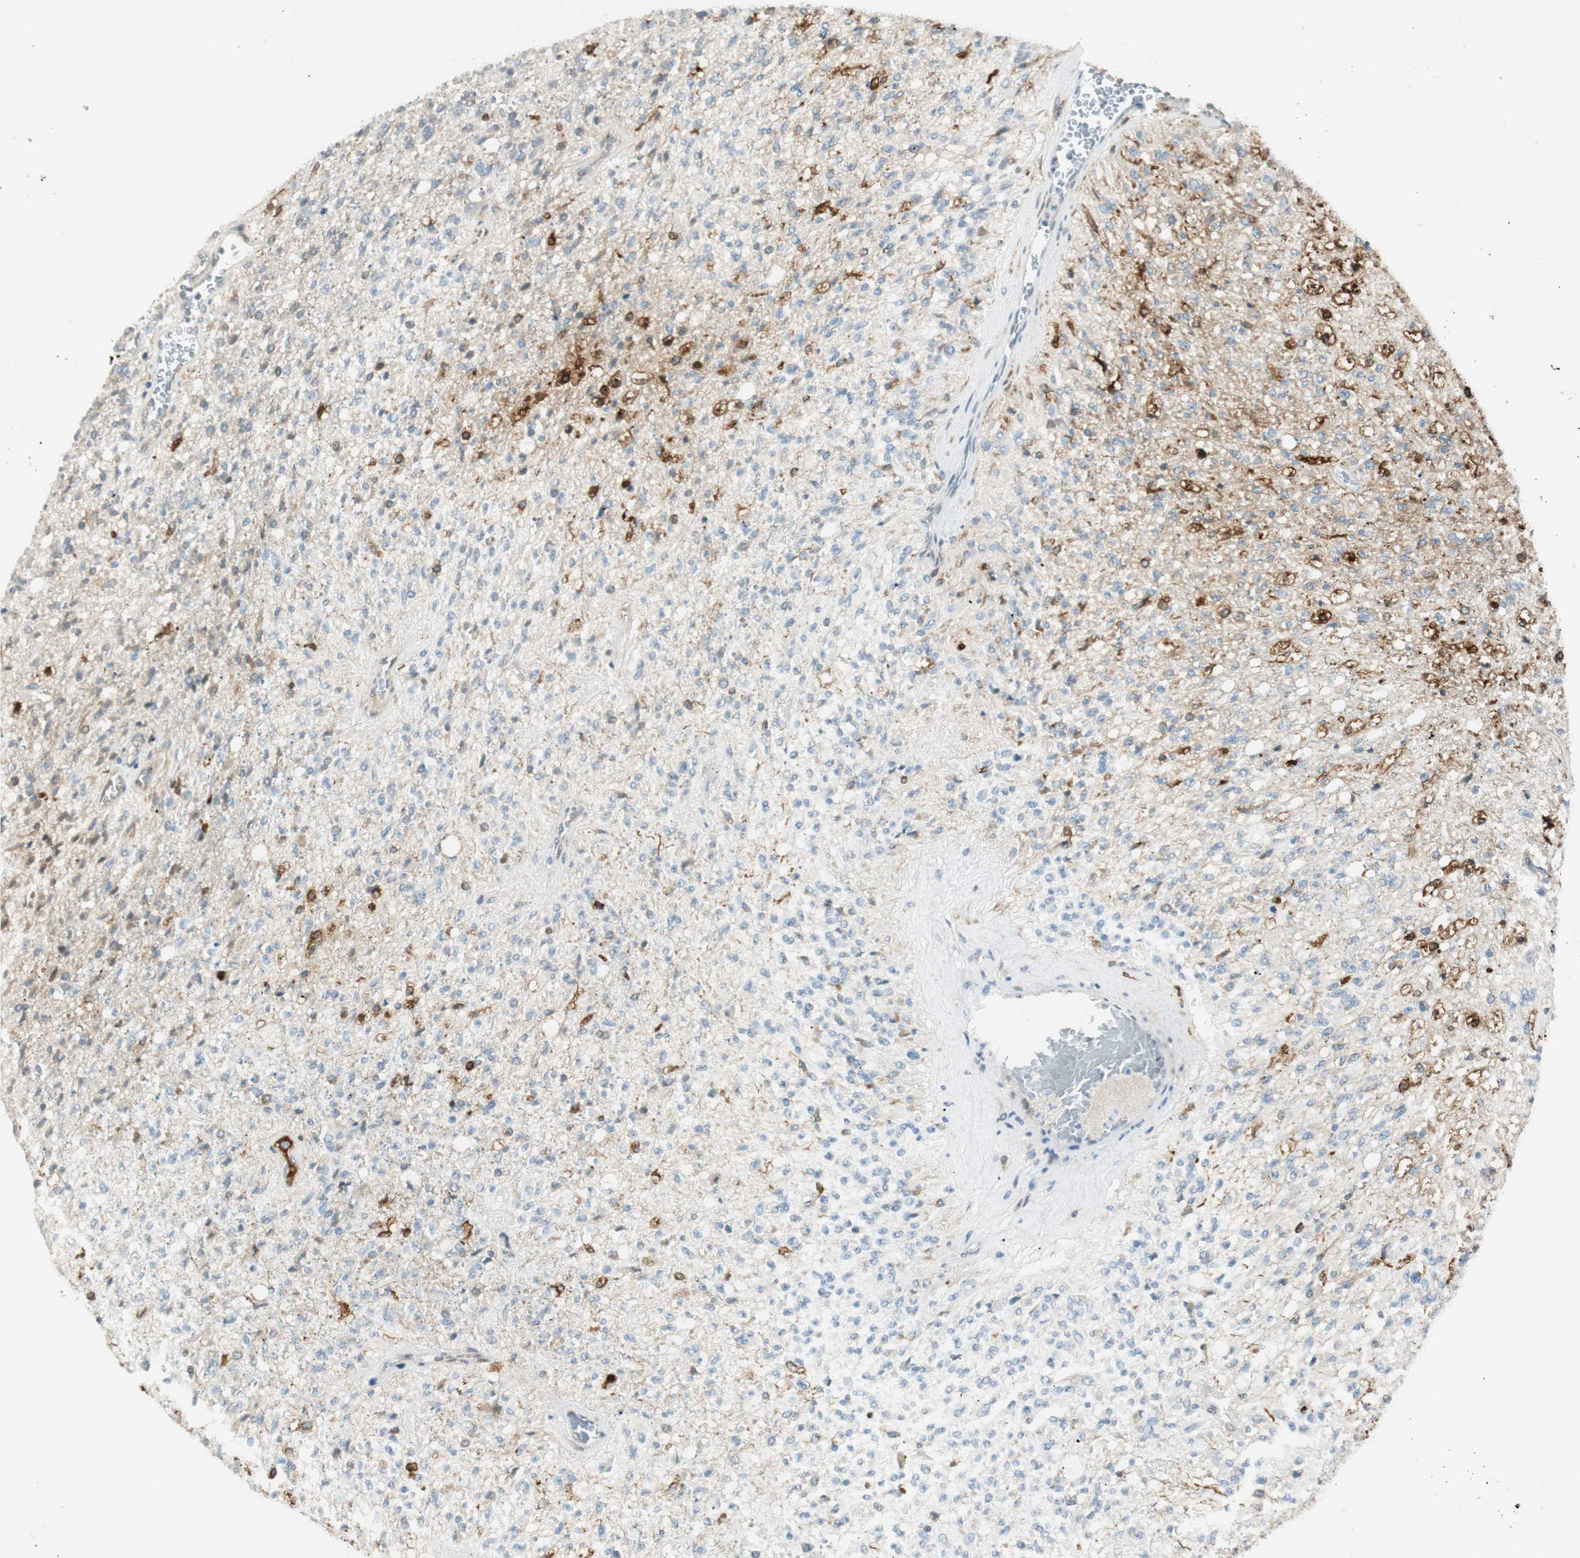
{"staining": {"intensity": "moderate", "quantity": "<25%", "location": "cytoplasmic/membranous"}, "tissue": "glioma", "cell_type": "Tumor cells", "image_type": "cancer", "snomed": [{"axis": "morphology", "description": "Normal tissue, NOS"}, {"axis": "morphology", "description": "Glioma, malignant, High grade"}, {"axis": "topography", "description": "Cerebral cortex"}], "caption": "Glioma tissue reveals moderate cytoplasmic/membranous staining in approximately <25% of tumor cells", "gene": "TMEM260", "patient": {"sex": "male", "age": 77}}